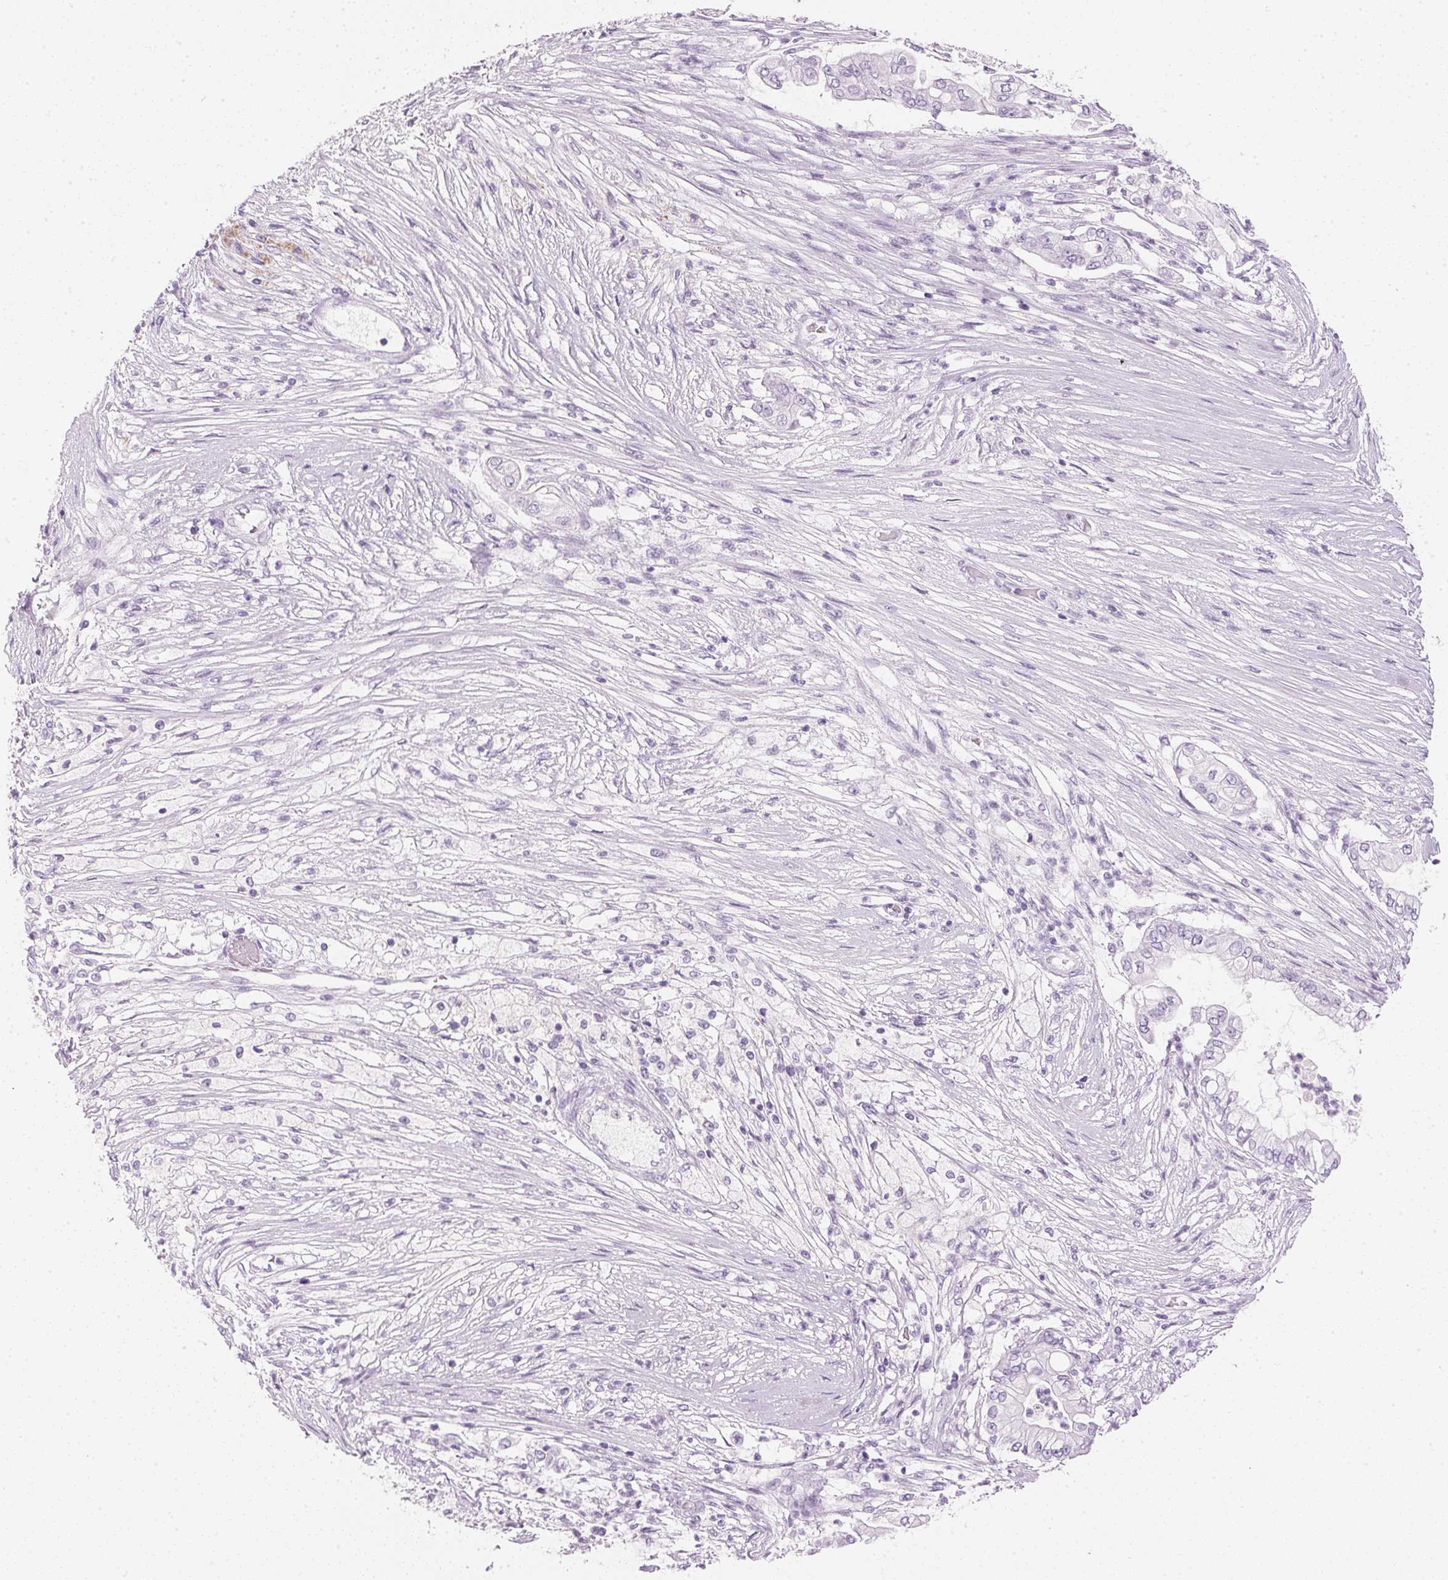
{"staining": {"intensity": "negative", "quantity": "none", "location": "none"}, "tissue": "pancreatic cancer", "cell_type": "Tumor cells", "image_type": "cancer", "snomed": [{"axis": "morphology", "description": "Adenocarcinoma, NOS"}, {"axis": "topography", "description": "Pancreas"}], "caption": "Tumor cells are negative for protein expression in human pancreatic adenocarcinoma.", "gene": "IGFBP1", "patient": {"sex": "female", "age": 69}}